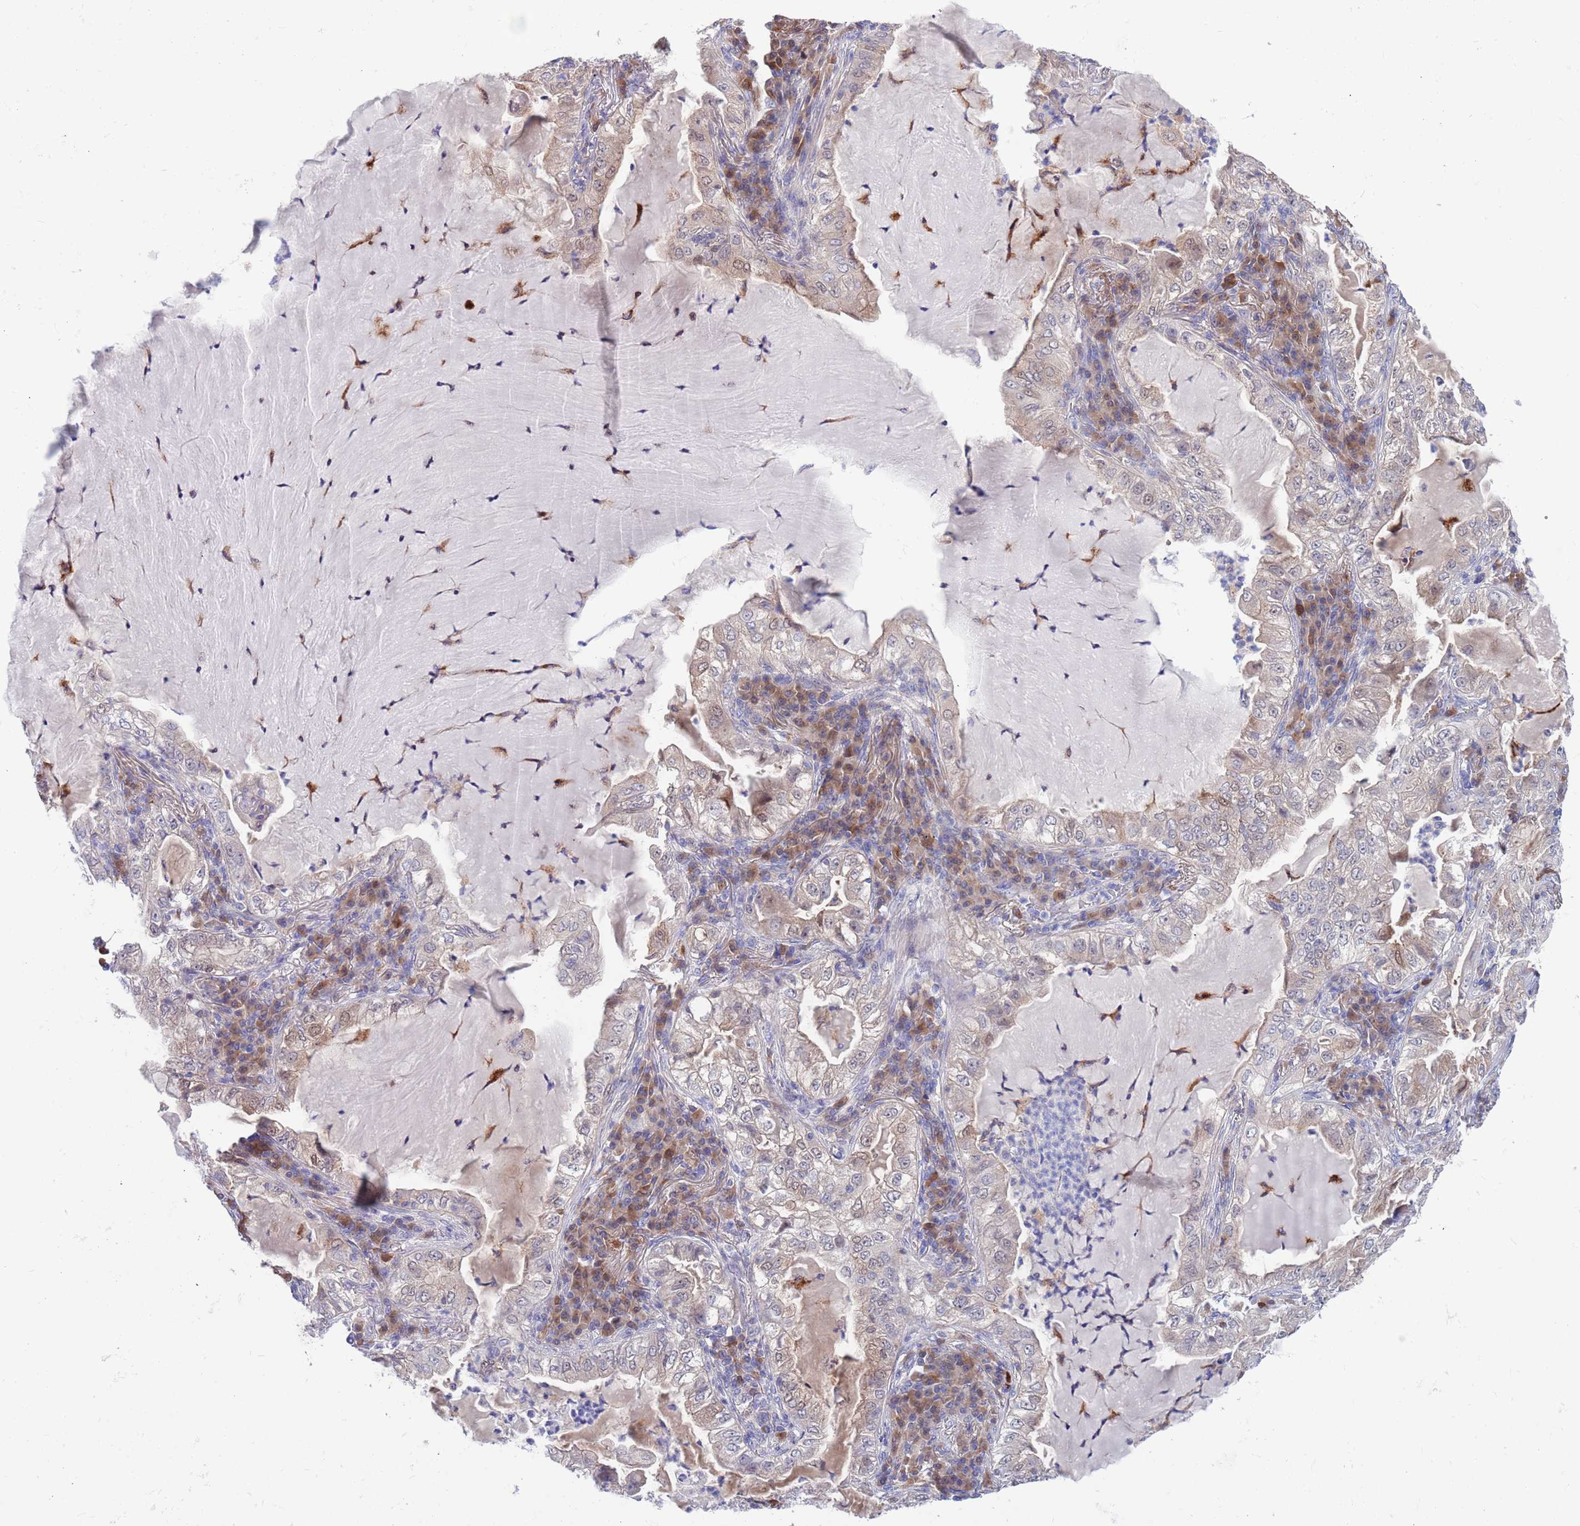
{"staining": {"intensity": "weak", "quantity": "<25%", "location": "cytoplasmic/membranous,nuclear"}, "tissue": "lung cancer", "cell_type": "Tumor cells", "image_type": "cancer", "snomed": [{"axis": "morphology", "description": "Adenocarcinoma, NOS"}, {"axis": "topography", "description": "Lung"}], "caption": "Lung cancer was stained to show a protein in brown. There is no significant positivity in tumor cells.", "gene": "KLHL29", "patient": {"sex": "female", "age": 73}}